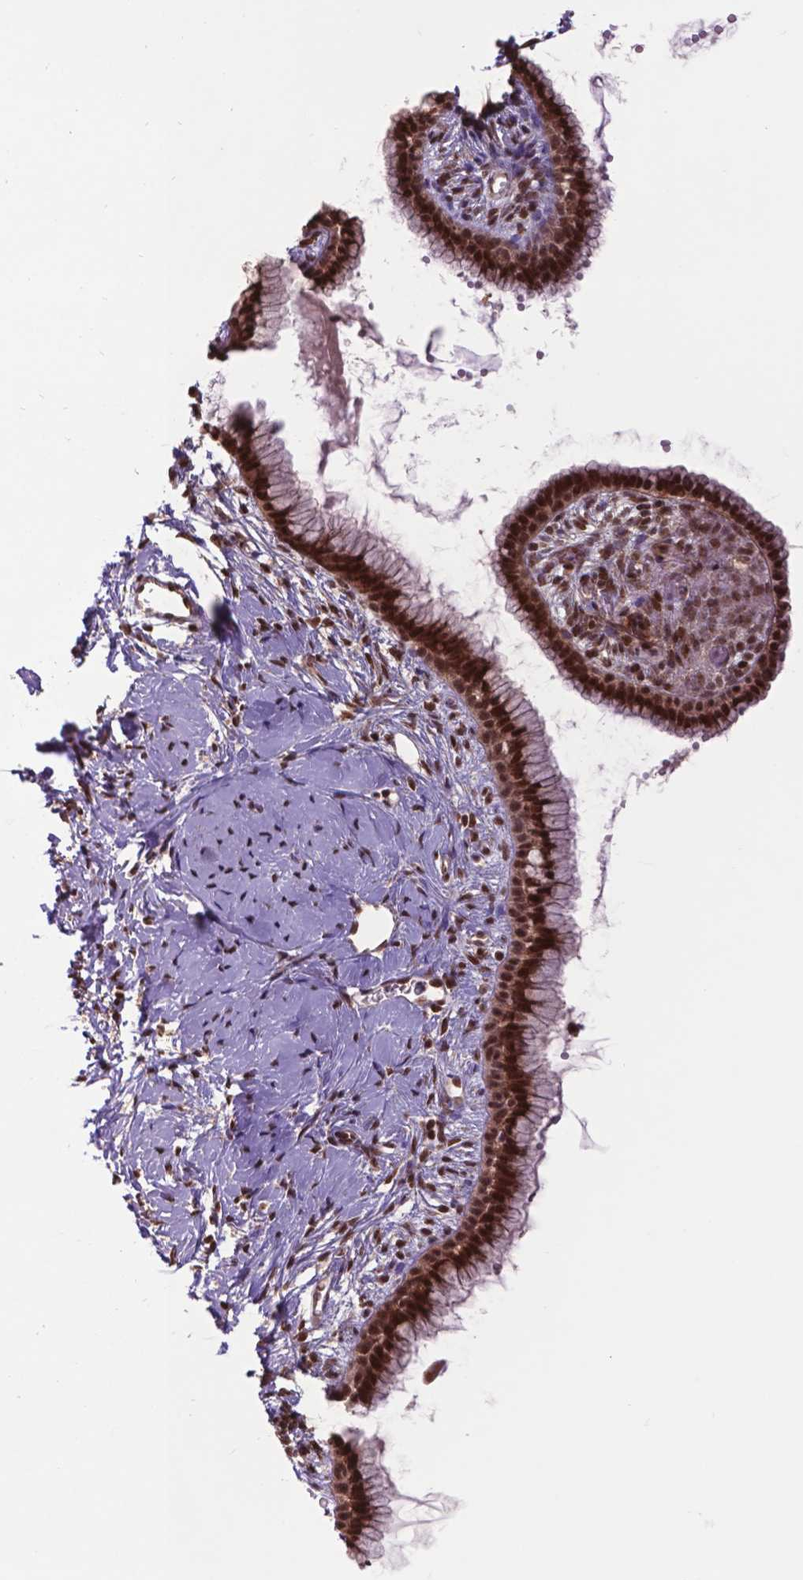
{"staining": {"intensity": "strong", "quantity": ">75%", "location": "nuclear"}, "tissue": "cervix", "cell_type": "Glandular cells", "image_type": "normal", "snomed": [{"axis": "morphology", "description": "Normal tissue, NOS"}, {"axis": "topography", "description": "Cervix"}], "caption": "Brown immunohistochemical staining in benign human cervix demonstrates strong nuclear expression in about >75% of glandular cells.", "gene": "CSNK2A1", "patient": {"sex": "female", "age": 40}}